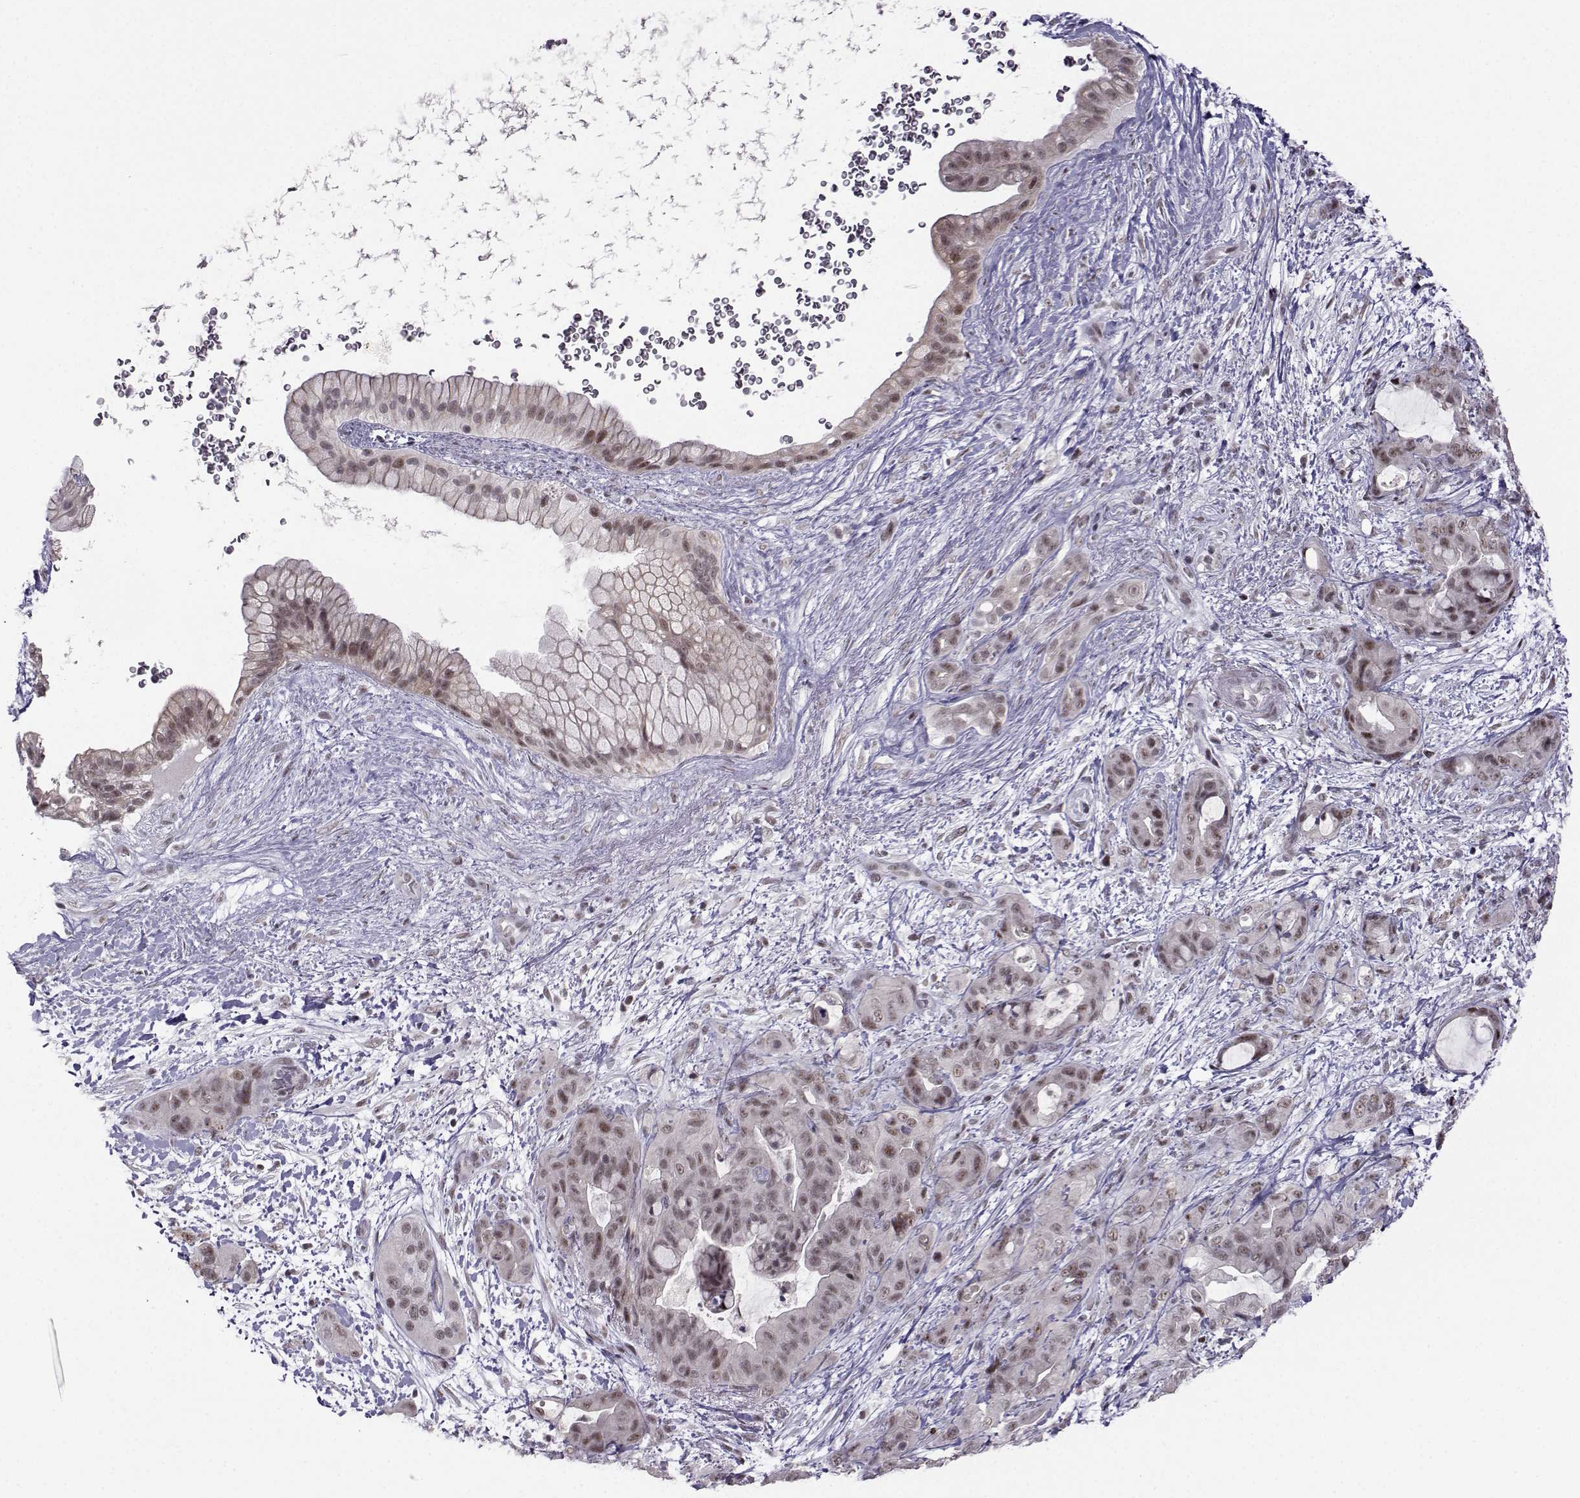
{"staining": {"intensity": "moderate", "quantity": "25%-75%", "location": "nuclear"}, "tissue": "pancreatic cancer", "cell_type": "Tumor cells", "image_type": "cancer", "snomed": [{"axis": "morphology", "description": "Adenocarcinoma, NOS"}, {"axis": "topography", "description": "Pancreas"}], "caption": "Immunohistochemical staining of pancreatic cancer (adenocarcinoma) exhibits medium levels of moderate nuclear staining in about 25%-75% of tumor cells.", "gene": "LIN28A", "patient": {"sex": "male", "age": 71}}